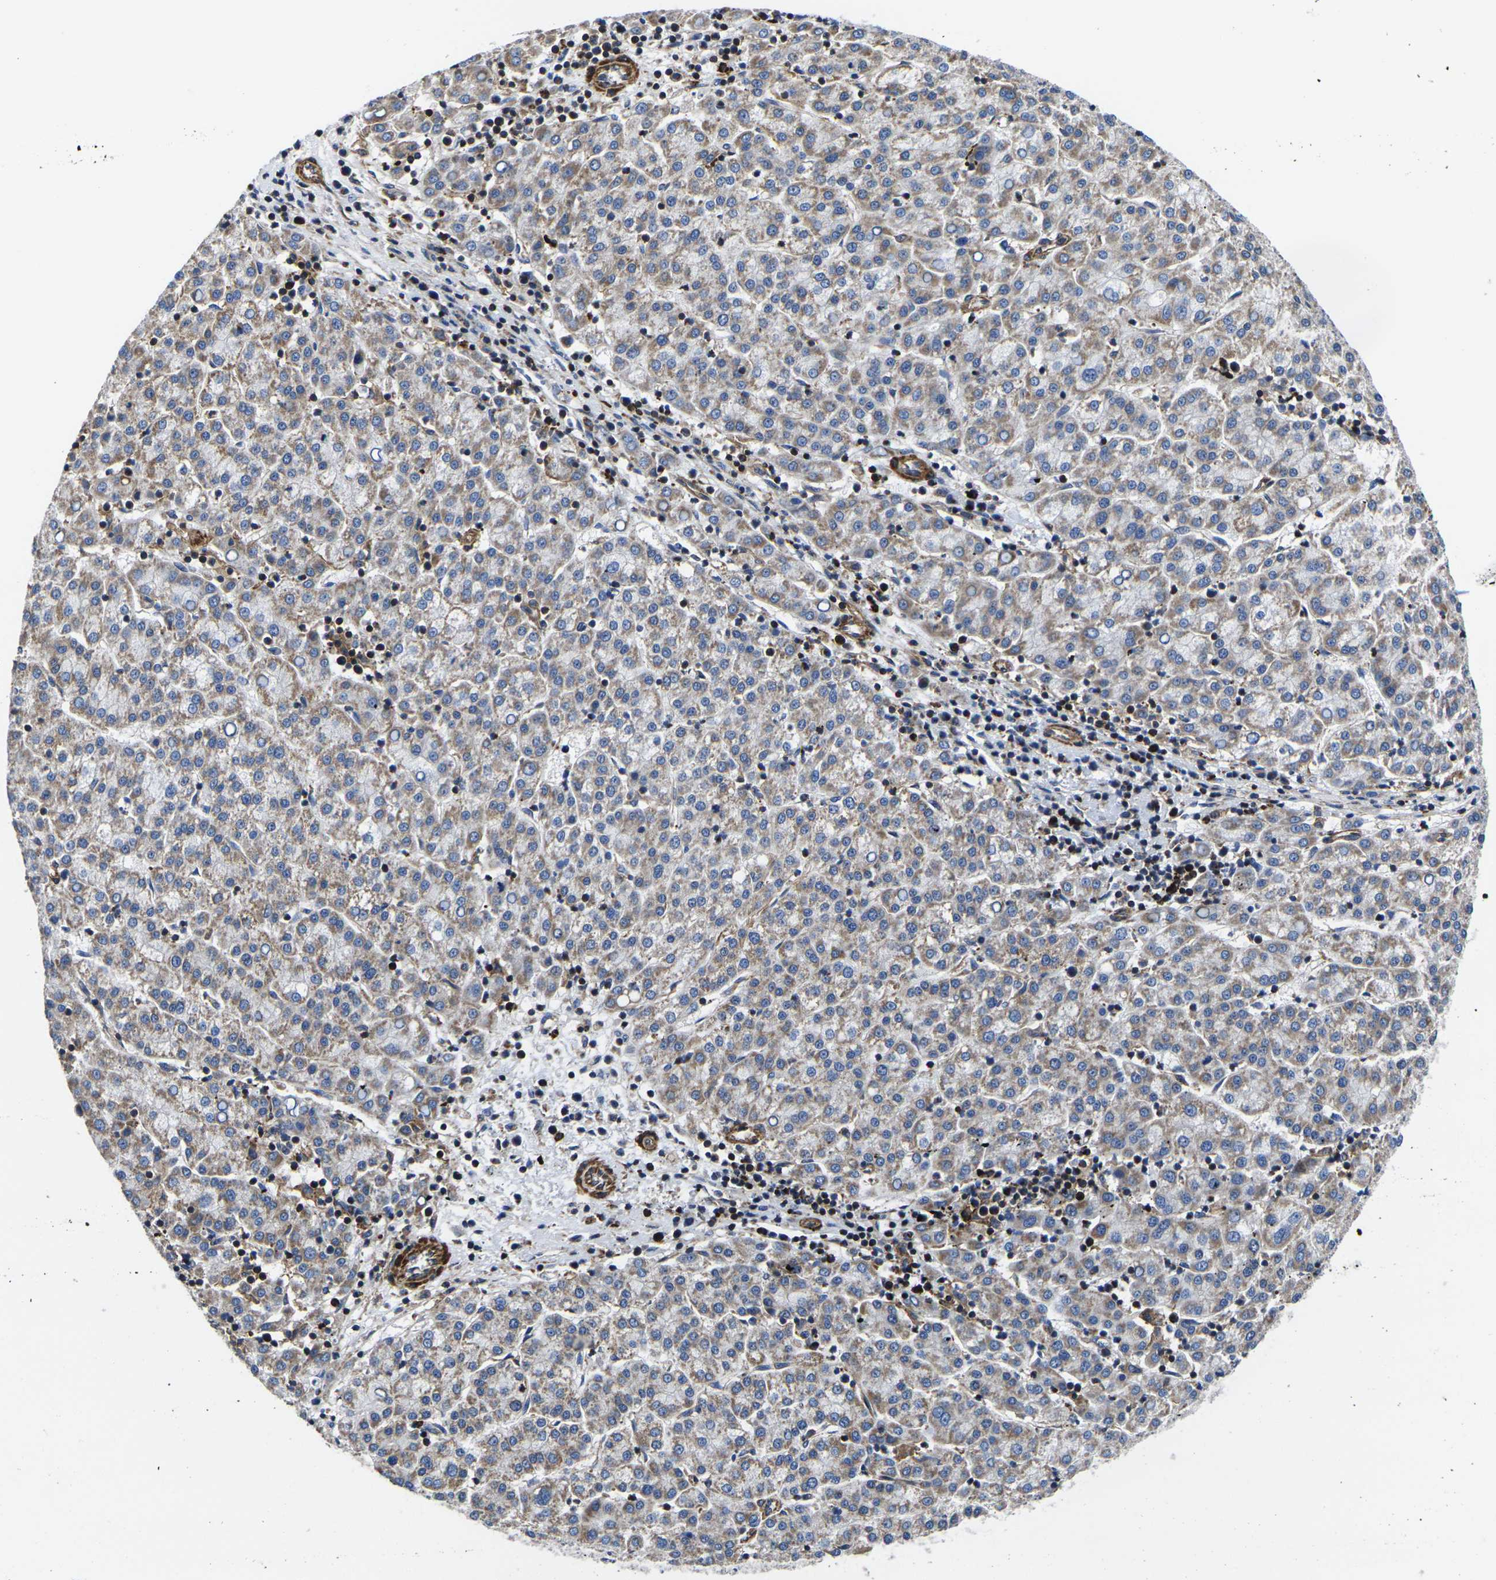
{"staining": {"intensity": "weak", "quantity": ">75%", "location": "cytoplasmic/membranous"}, "tissue": "liver cancer", "cell_type": "Tumor cells", "image_type": "cancer", "snomed": [{"axis": "morphology", "description": "Carcinoma, Hepatocellular, NOS"}, {"axis": "topography", "description": "Liver"}], "caption": "Immunohistochemistry (DAB (3,3'-diaminobenzidine)) staining of liver cancer reveals weak cytoplasmic/membranous protein expression in approximately >75% of tumor cells.", "gene": "GPR4", "patient": {"sex": "female", "age": 58}}